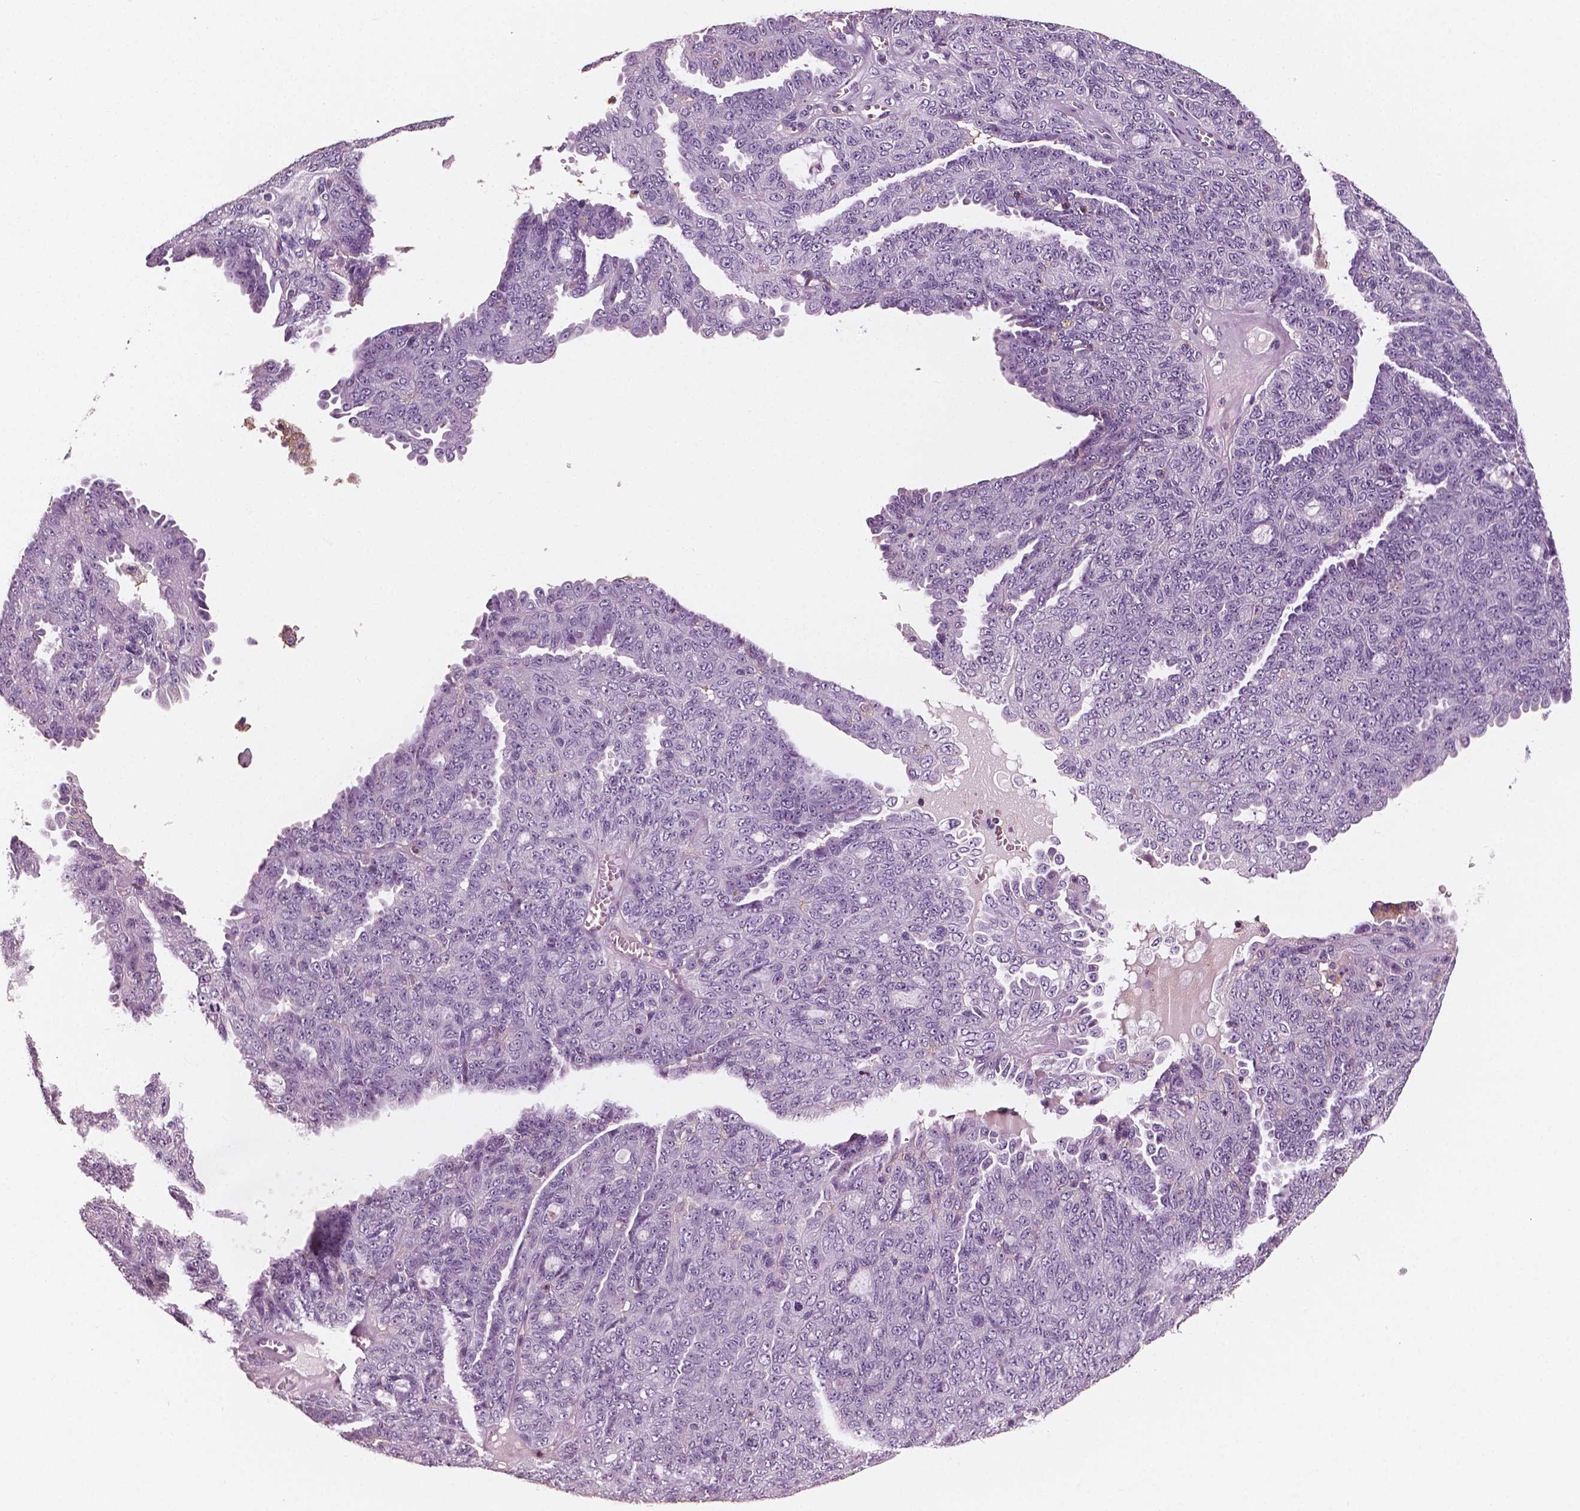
{"staining": {"intensity": "negative", "quantity": "none", "location": "none"}, "tissue": "ovarian cancer", "cell_type": "Tumor cells", "image_type": "cancer", "snomed": [{"axis": "morphology", "description": "Cystadenocarcinoma, serous, NOS"}, {"axis": "topography", "description": "Ovary"}], "caption": "Tumor cells show no significant protein staining in ovarian cancer (serous cystadenocarcinoma). The staining was performed using DAB to visualize the protein expression in brown, while the nuclei were stained in blue with hematoxylin (Magnification: 20x).", "gene": "PTPRC", "patient": {"sex": "female", "age": 71}}